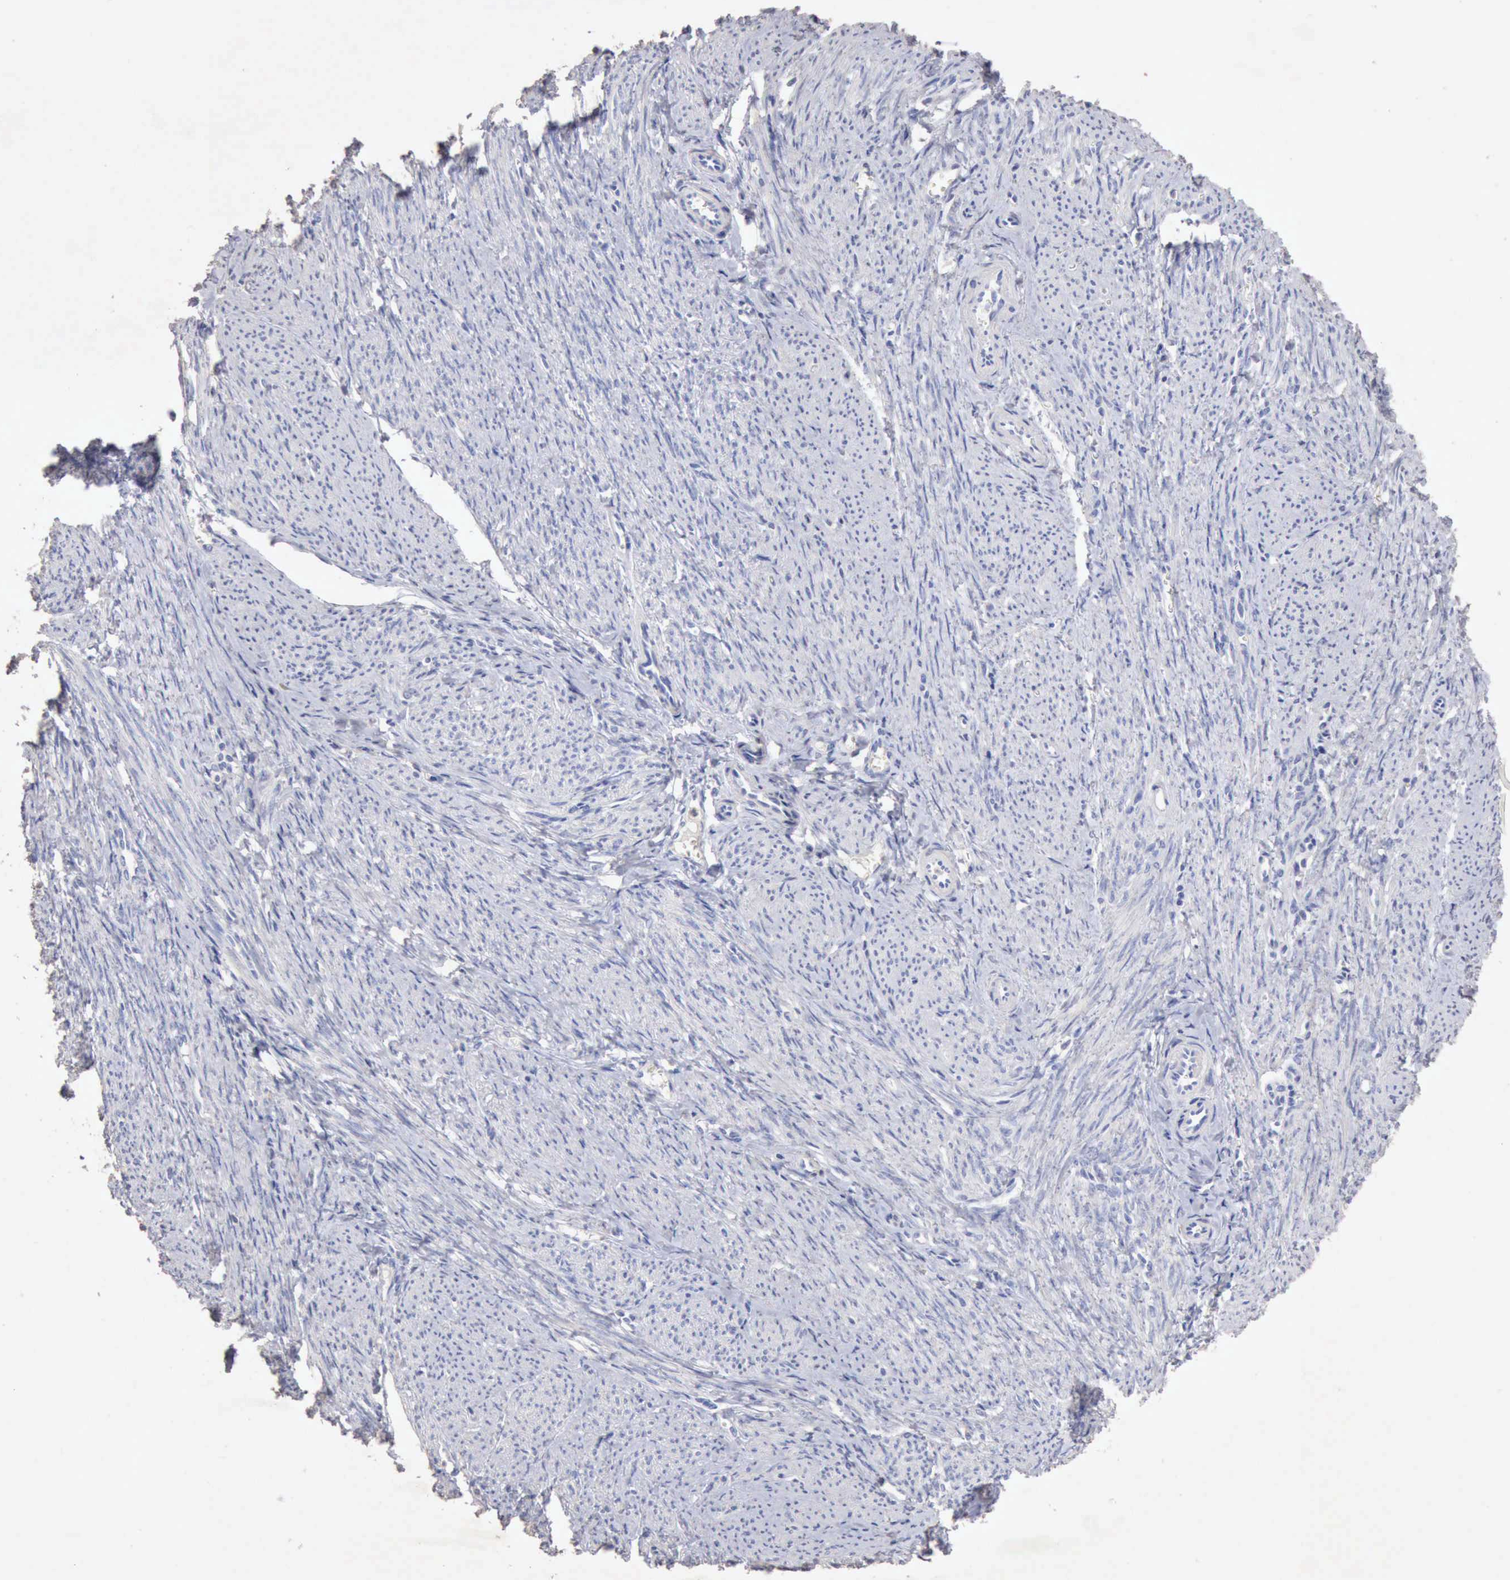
{"staining": {"intensity": "negative", "quantity": "none", "location": "none"}, "tissue": "smooth muscle", "cell_type": "Smooth muscle cells", "image_type": "normal", "snomed": [{"axis": "morphology", "description": "Normal tissue, NOS"}, {"axis": "topography", "description": "Smooth muscle"}, {"axis": "topography", "description": "Cervix"}], "caption": "Smooth muscle cells show no significant protein positivity in normal smooth muscle. The staining is performed using DAB (3,3'-diaminobenzidine) brown chromogen with nuclei counter-stained in using hematoxylin.", "gene": "KRT6B", "patient": {"sex": "female", "age": 70}}